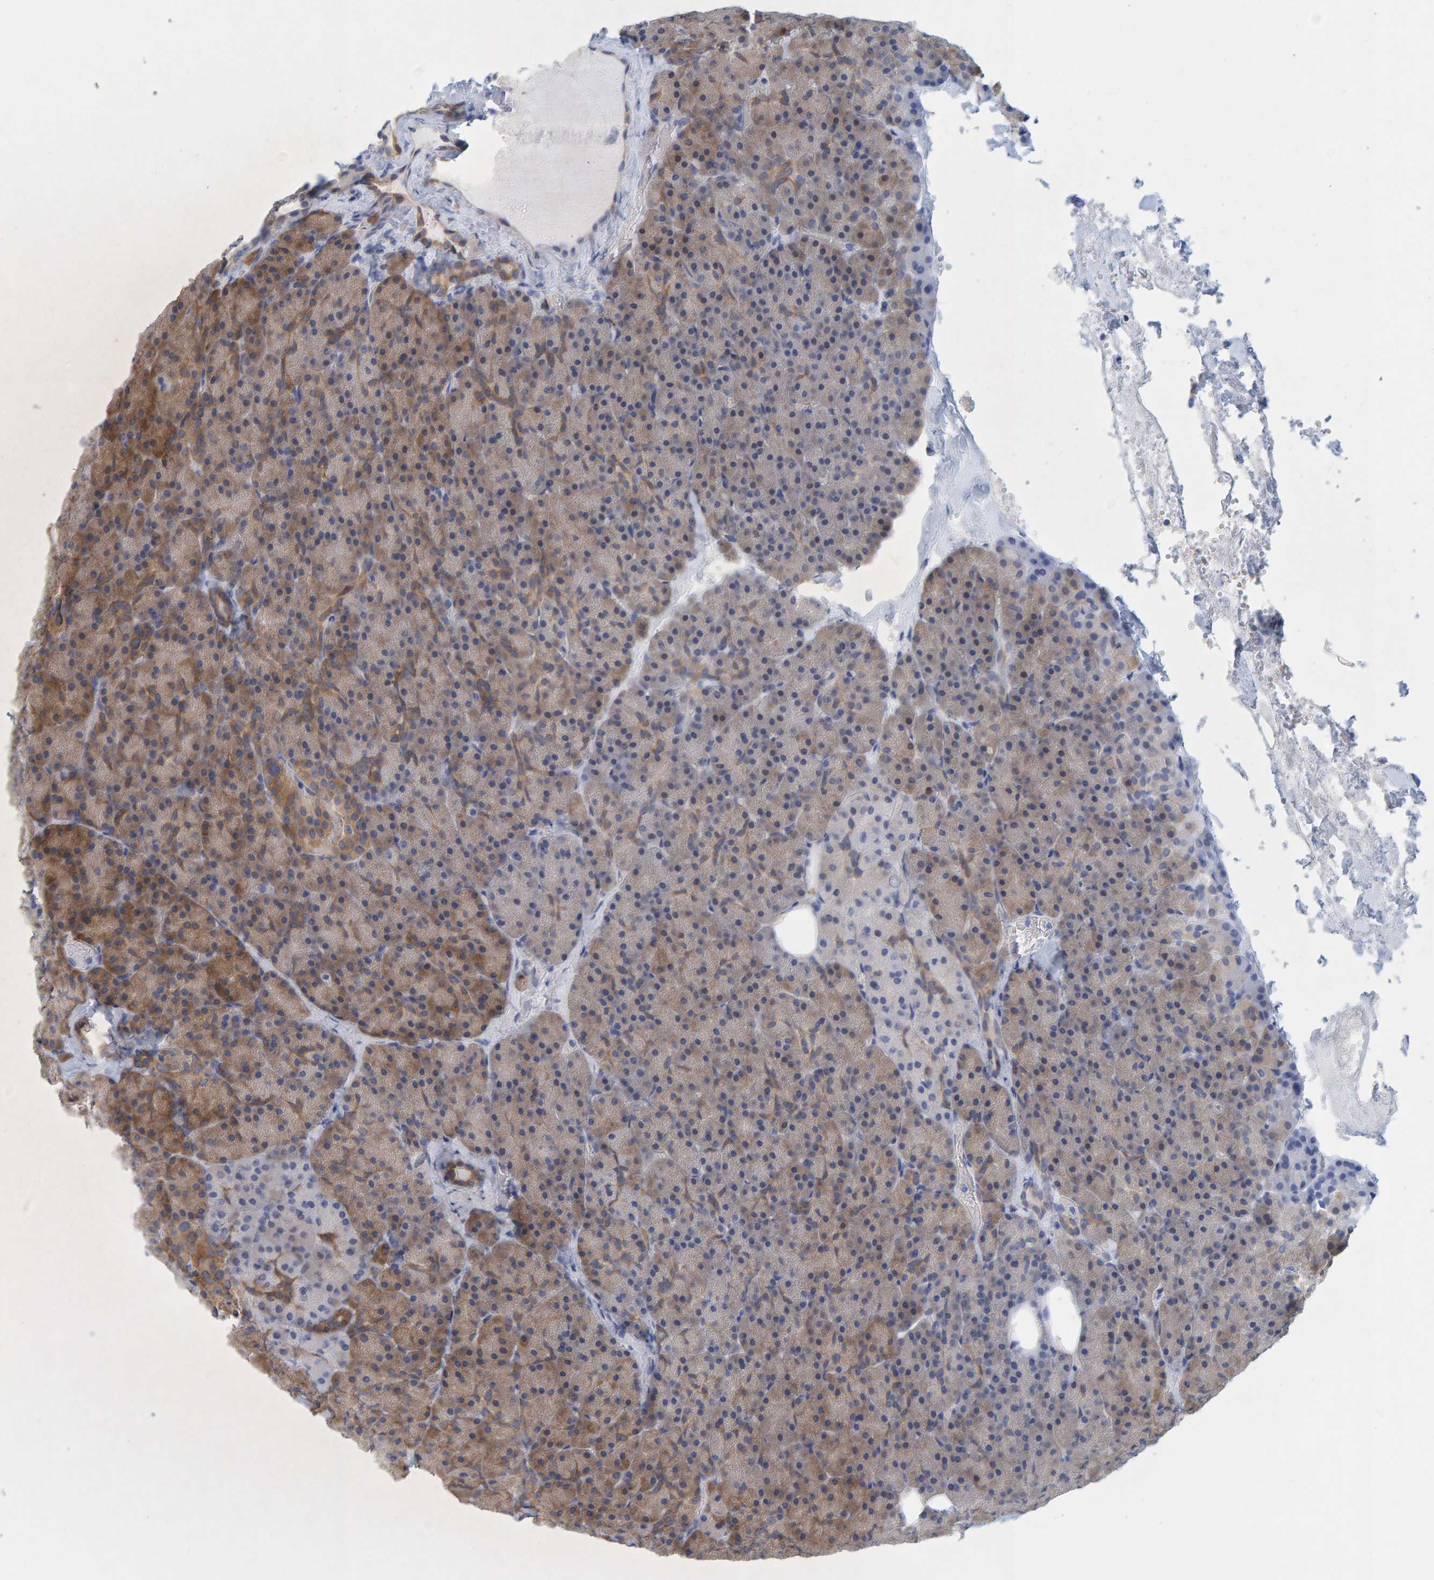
{"staining": {"intensity": "moderate", "quantity": "25%-75%", "location": "cytoplasmic/membranous"}, "tissue": "pancreas", "cell_type": "Exocrine glandular cells", "image_type": "normal", "snomed": [{"axis": "morphology", "description": "Normal tissue, NOS"}, {"axis": "morphology", "description": "Carcinoid, malignant, NOS"}, {"axis": "topography", "description": "Pancreas"}], "caption": "IHC micrograph of benign pancreas stained for a protein (brown), which exhibits medium levels of moderate cytoplasmic/membranous expression in approximately 25%-75% of exocrine glandular cells.", "gene": "KLHL11", "patient": {"sex": "female", "age": 35}}